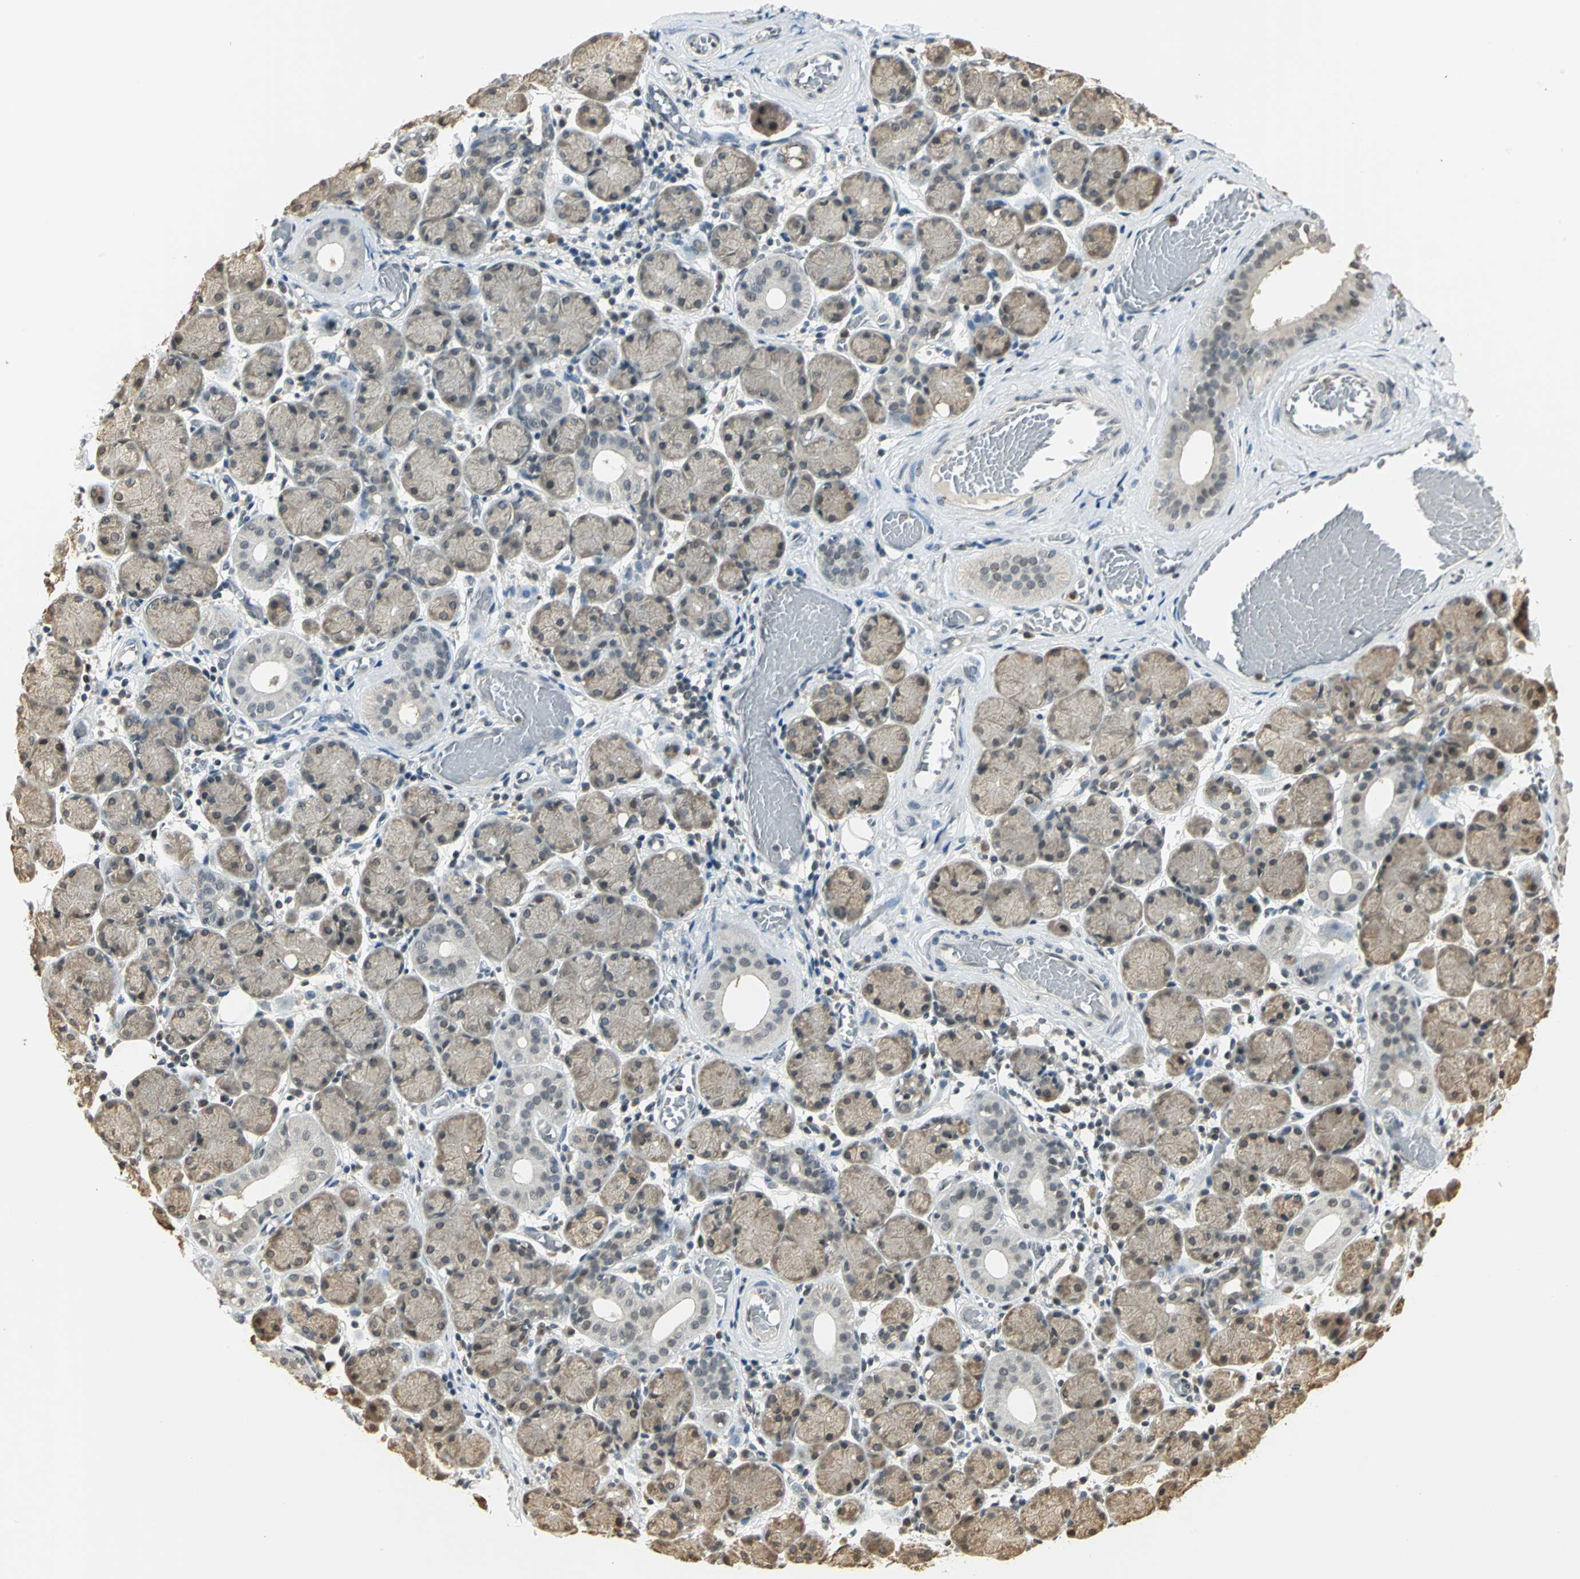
{"staining": {"intensity": "moderate", "quantity": "25%-75%", "location": "cytoplasmic/membranous,nuclear"}, "tissue": "salivary gland", "cell_type": "Glandular cells", "image_type": "normal", "snomed": [{"axis": "morphology", "description": "Normal tissue, NOS"}, {"axis": "topography", "description": "Salivary gland"}], "caption": "Protein staining reveals moderate cytoplasmic/membranous,nuclear staining in approximately 25%-75% of glandular cells in benign salivary gland.", "gene": "SMARCA5", "patient": {"sex": "female", "age": 24}}